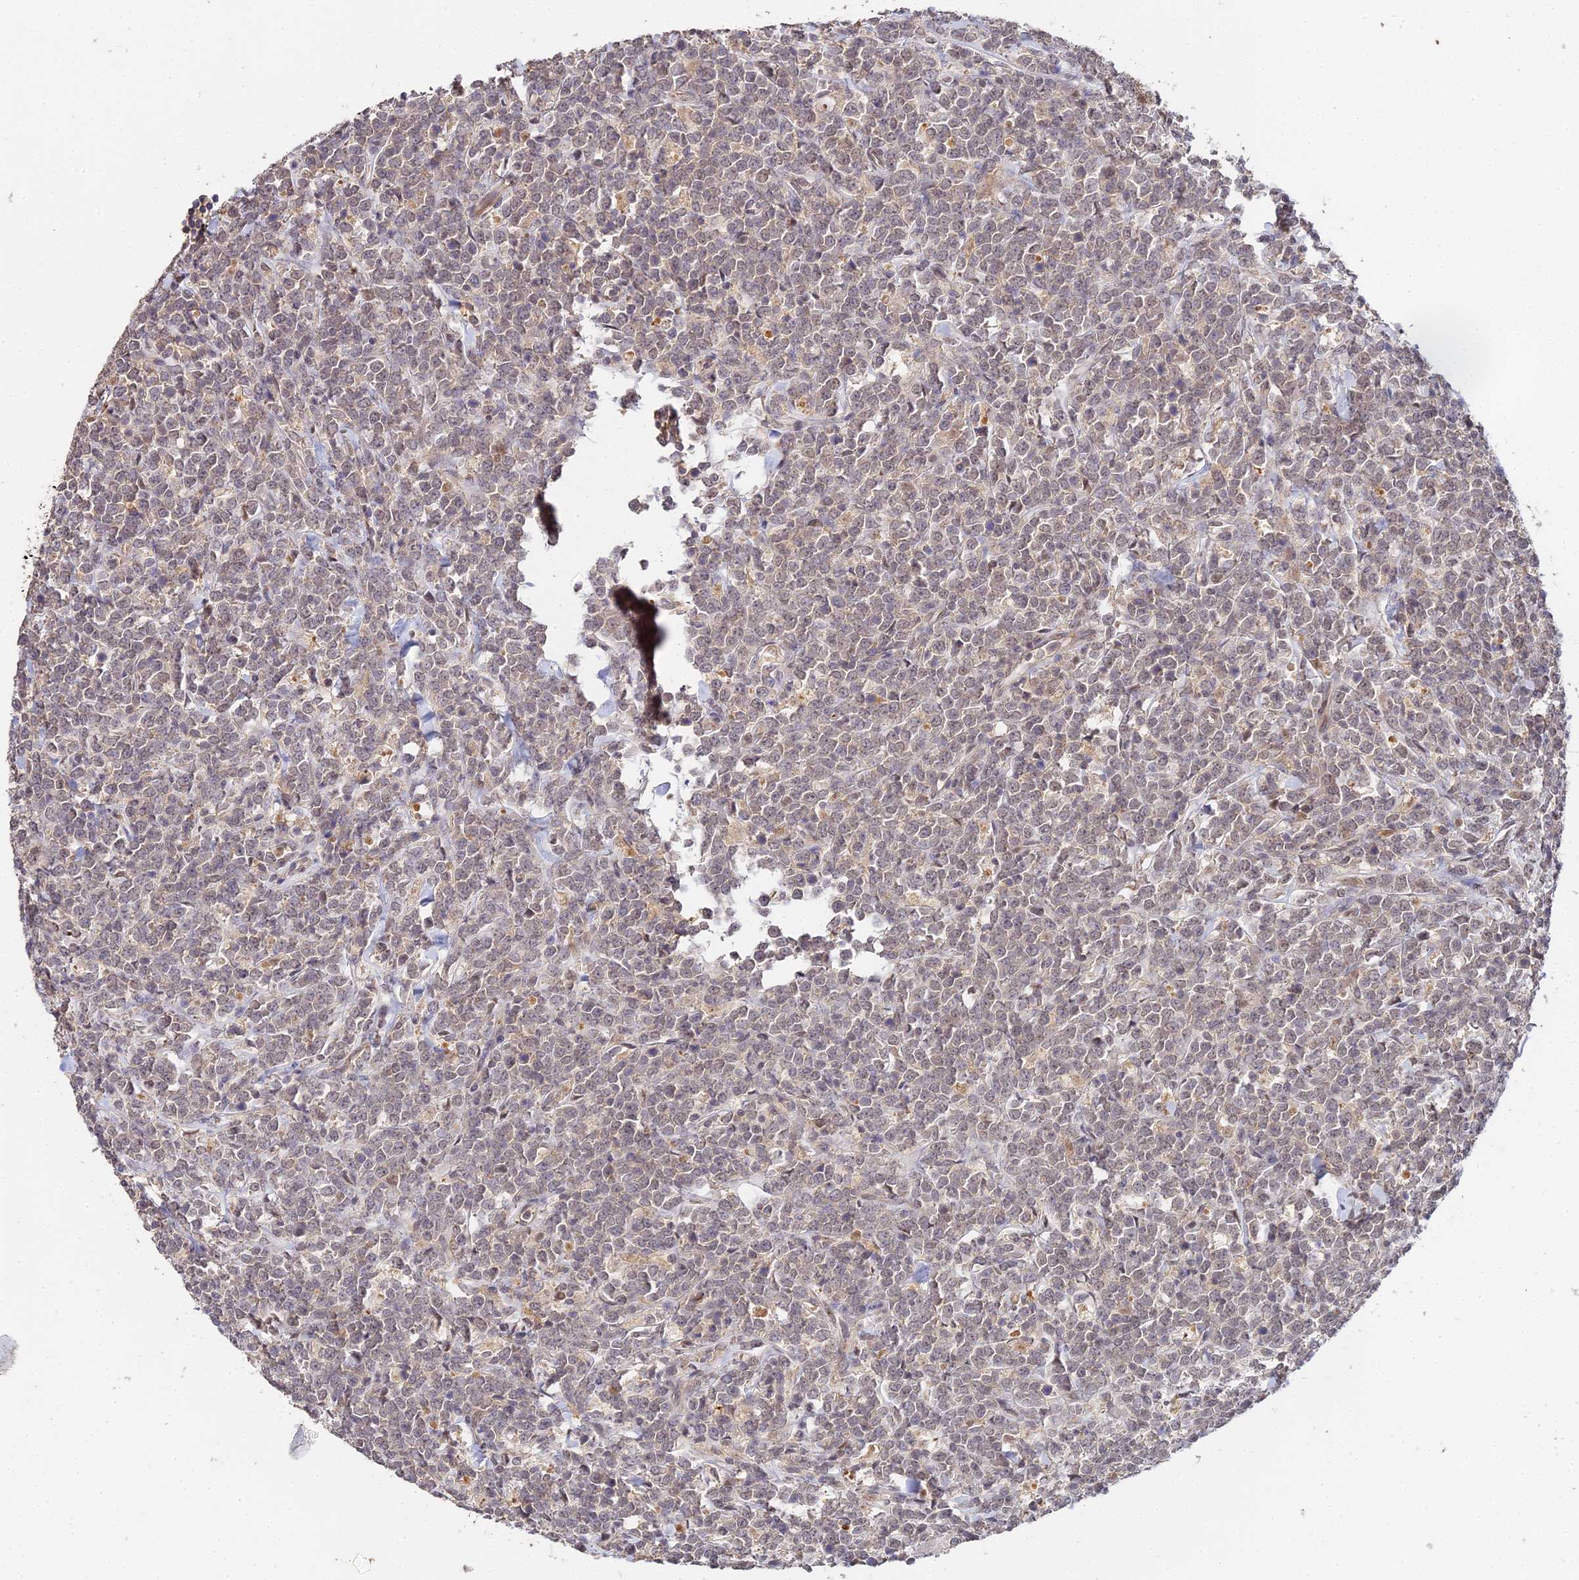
{"staining": {"intensity": "weak", "quantity": "25%-75%", "location": "nuclear"}, "tissue": "lymphoma", "cell_type": "Tumor cells", "image_type": "cancer", "snomed": [{"axis": "morphology", "description": "Malignant lymphoma, non-Hodgkin's type, High grade"}, {"axis": "topography", "description": "Small intestine"}], "caption": "Immunohistochemical staining of high-grade malignant lymphoma, non-Hodgkin's type reveals weak nuclear protein expression in about 25%-75% of tumor cells. (DAB (3,3'-diaminobenzidine) IHC, brown staining for protein, blue staining for nuclei).", "gene": "LSM5", "patient": {"sex": "male", "age": 8}}